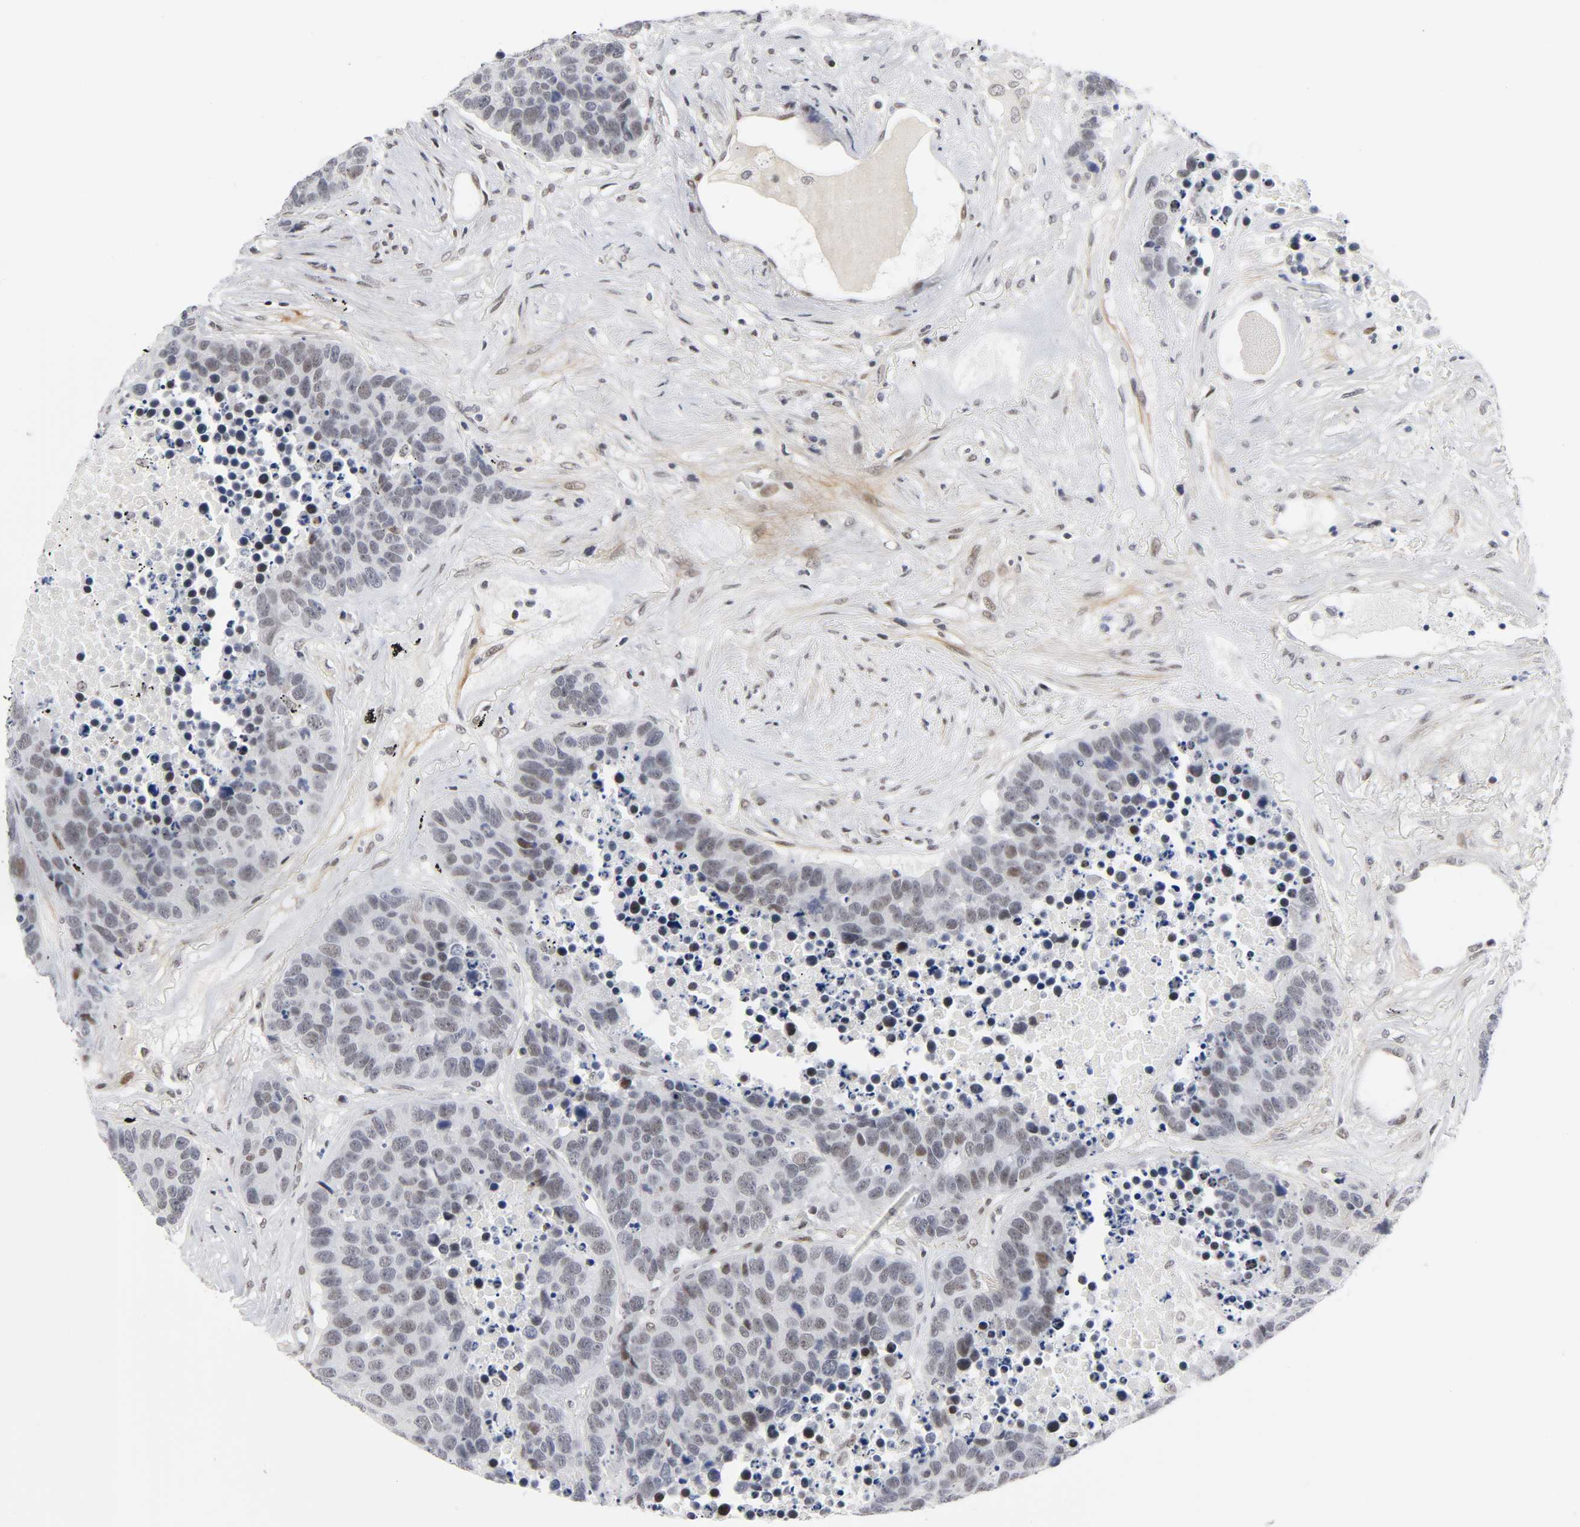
{"staining": {"intensity": "weak", "quantity": "25%-75%", "location": "cytoplasmic/membranous,nuclear"}, "tissue": "carcinoid", "cell_type": "Tumor cells", "image_type": "cancer", "snomed": [{"axis": "morphology", "description": "Carcinoid, malignant, NOS"}, {"axis": "topography", "description": "Lung"}], "caption": "Malignant carcinoid was stained to show a protein in brown. There is low levels of weak cytoplasmic/membranous and nuclear positivity in approximately 25%-75% of tumor cells.", "gene": "DIDO1", "patient": {"sex": "male", "age": 60}}